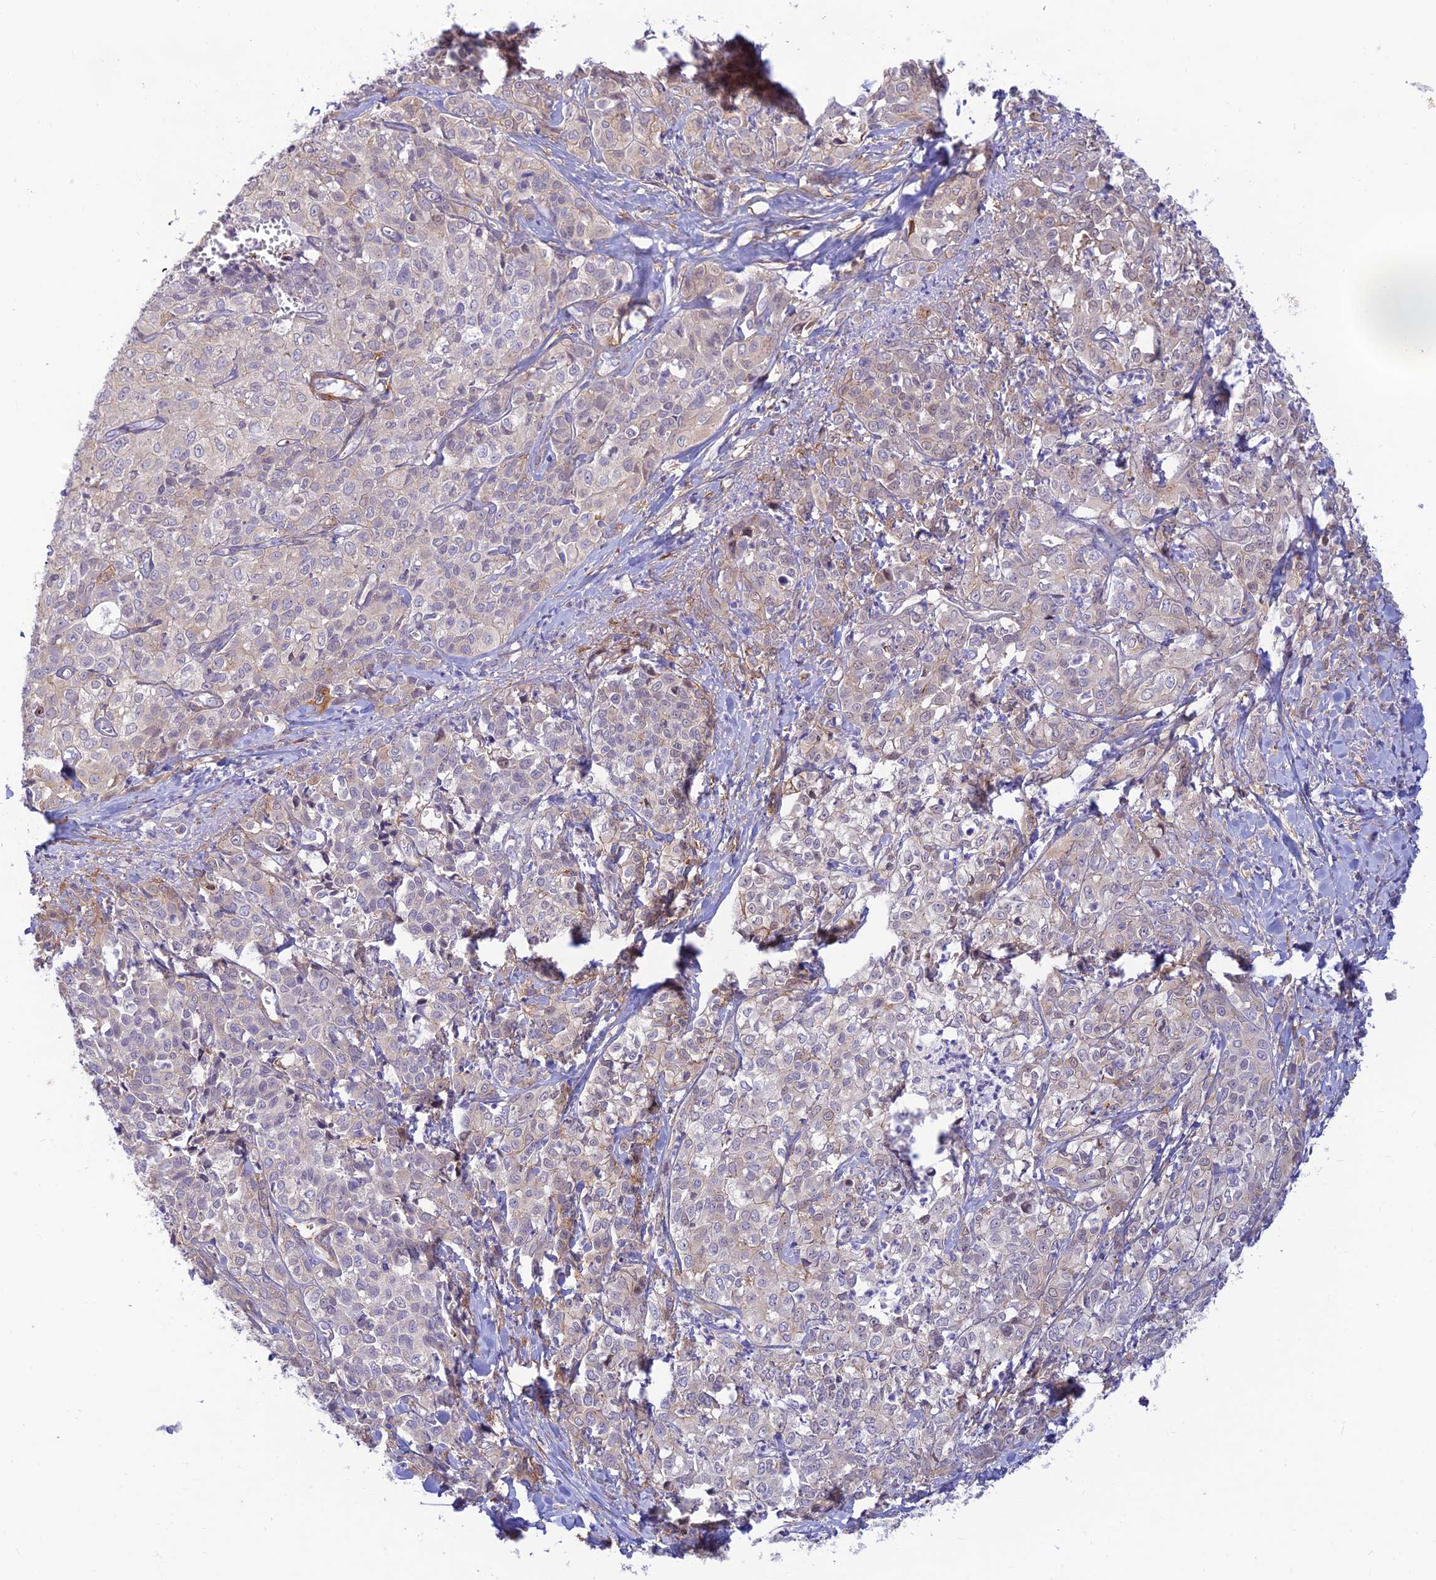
{"staining": {"intensity": "weak", "quantity": "<25%", "location": "cytoplasmic/membranous"}, "tissue": "liver cancer", "cell_type": "Tumor cells", "image_type": "cancer", "snomed": [{"axis": "morphology", "description": "Cholangiocarcinoma"}, {"axis": "topography", "description": "Liver"}], "caption": "Tumor cells are negative for brown protein staining in liver cancer.", "gene": "FBXW4", "patient": {"sex": "female", "age": 77}}